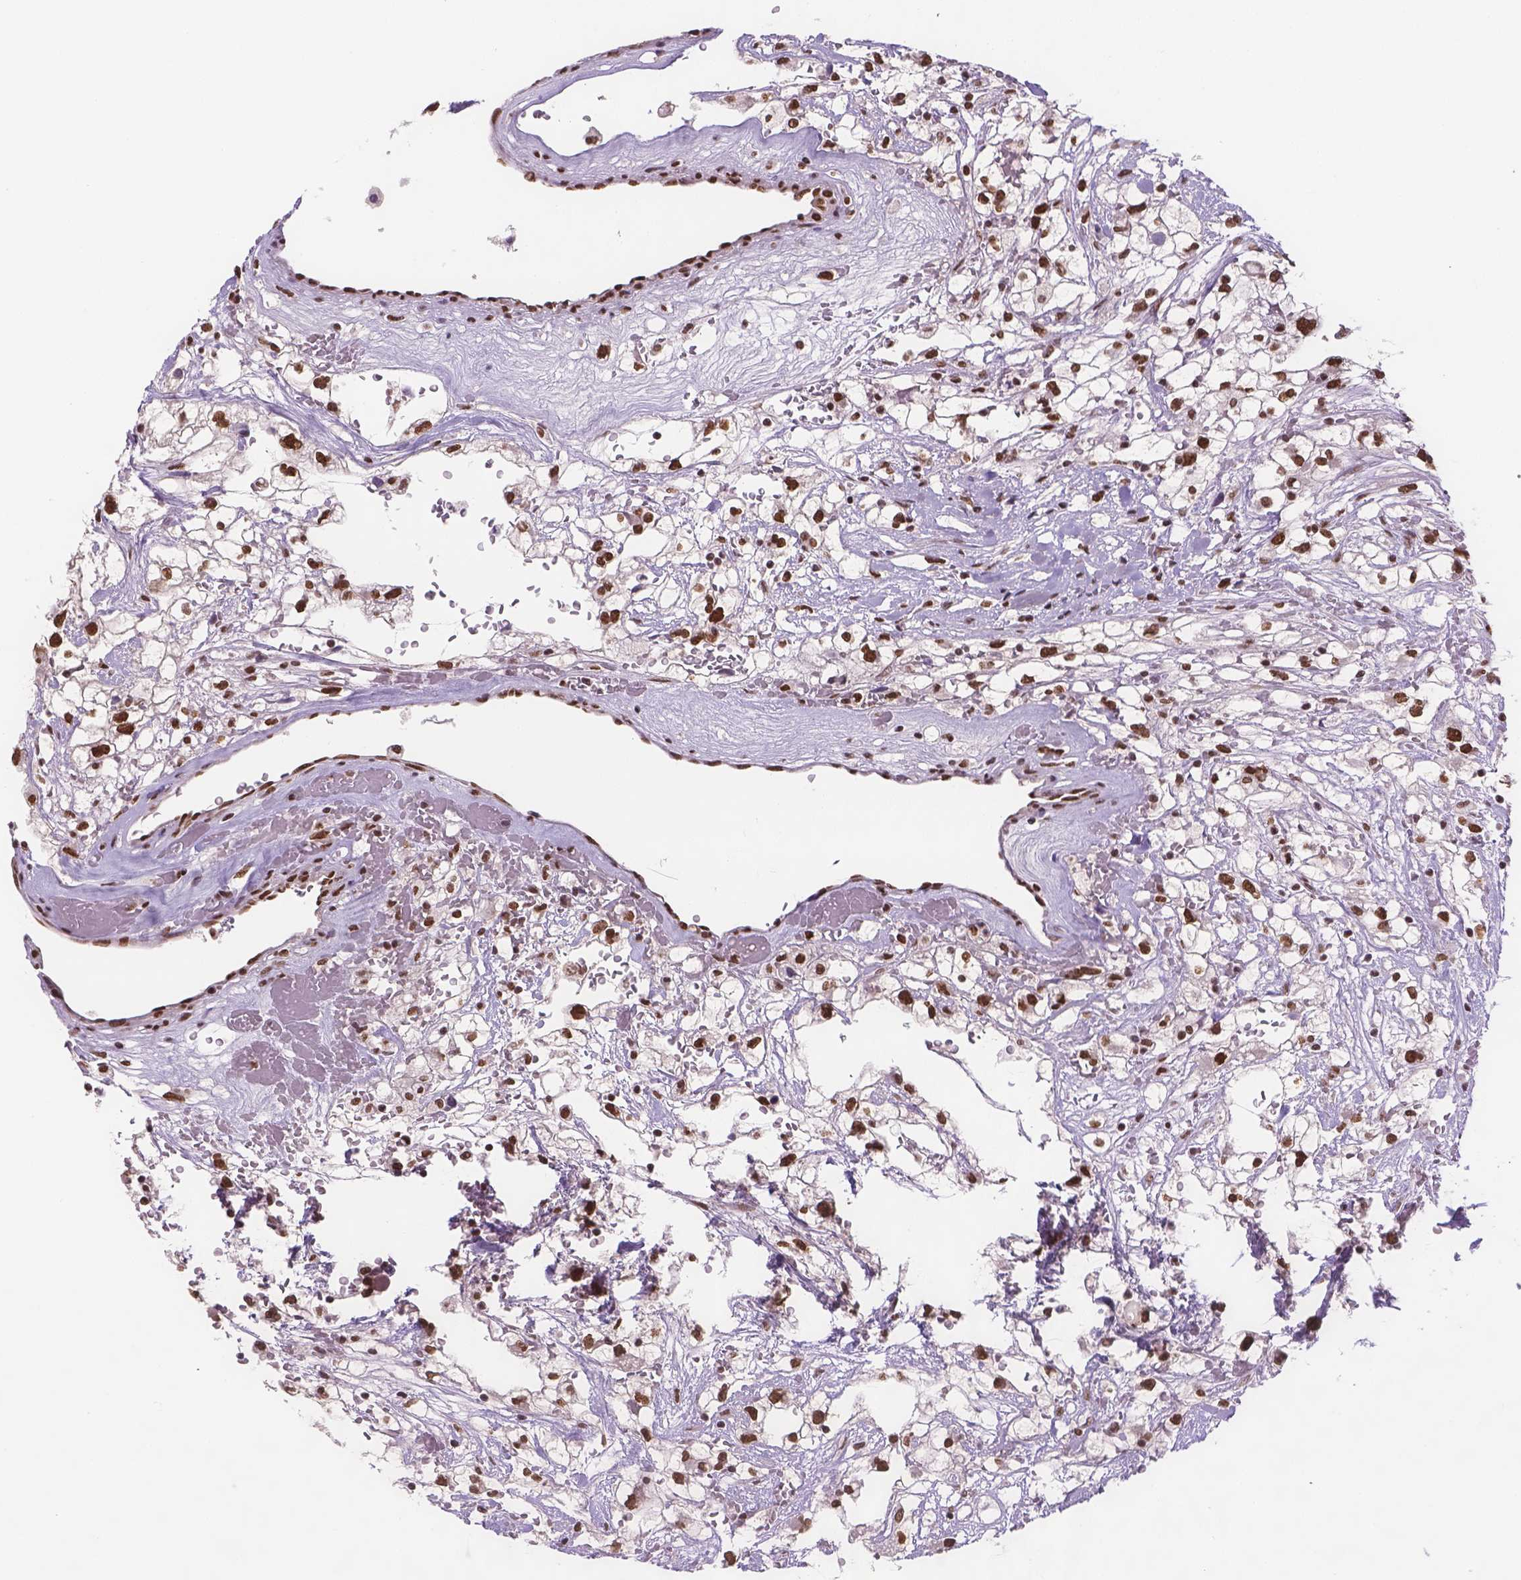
{"staining": {"intensity": "strong", "quantity": ">75%", "location": "nuclear"}, "tissue": "renal cancer", "cell_type": "Tumor cells", "image_type": "cancer", "snomed": [{"axis": "morphology", "description": "Adenocarcinoma, NOS"}, {"axis": "topography", "description": "Kidney"}], "caption": "A photomicrograph showing strong nuclear expression in about >75% of tumor cells in renal cancer, as visualized by brown immunohistochemical staining.", "gene": "FANCE", "patient": {"sex": "male", "age": 59}}